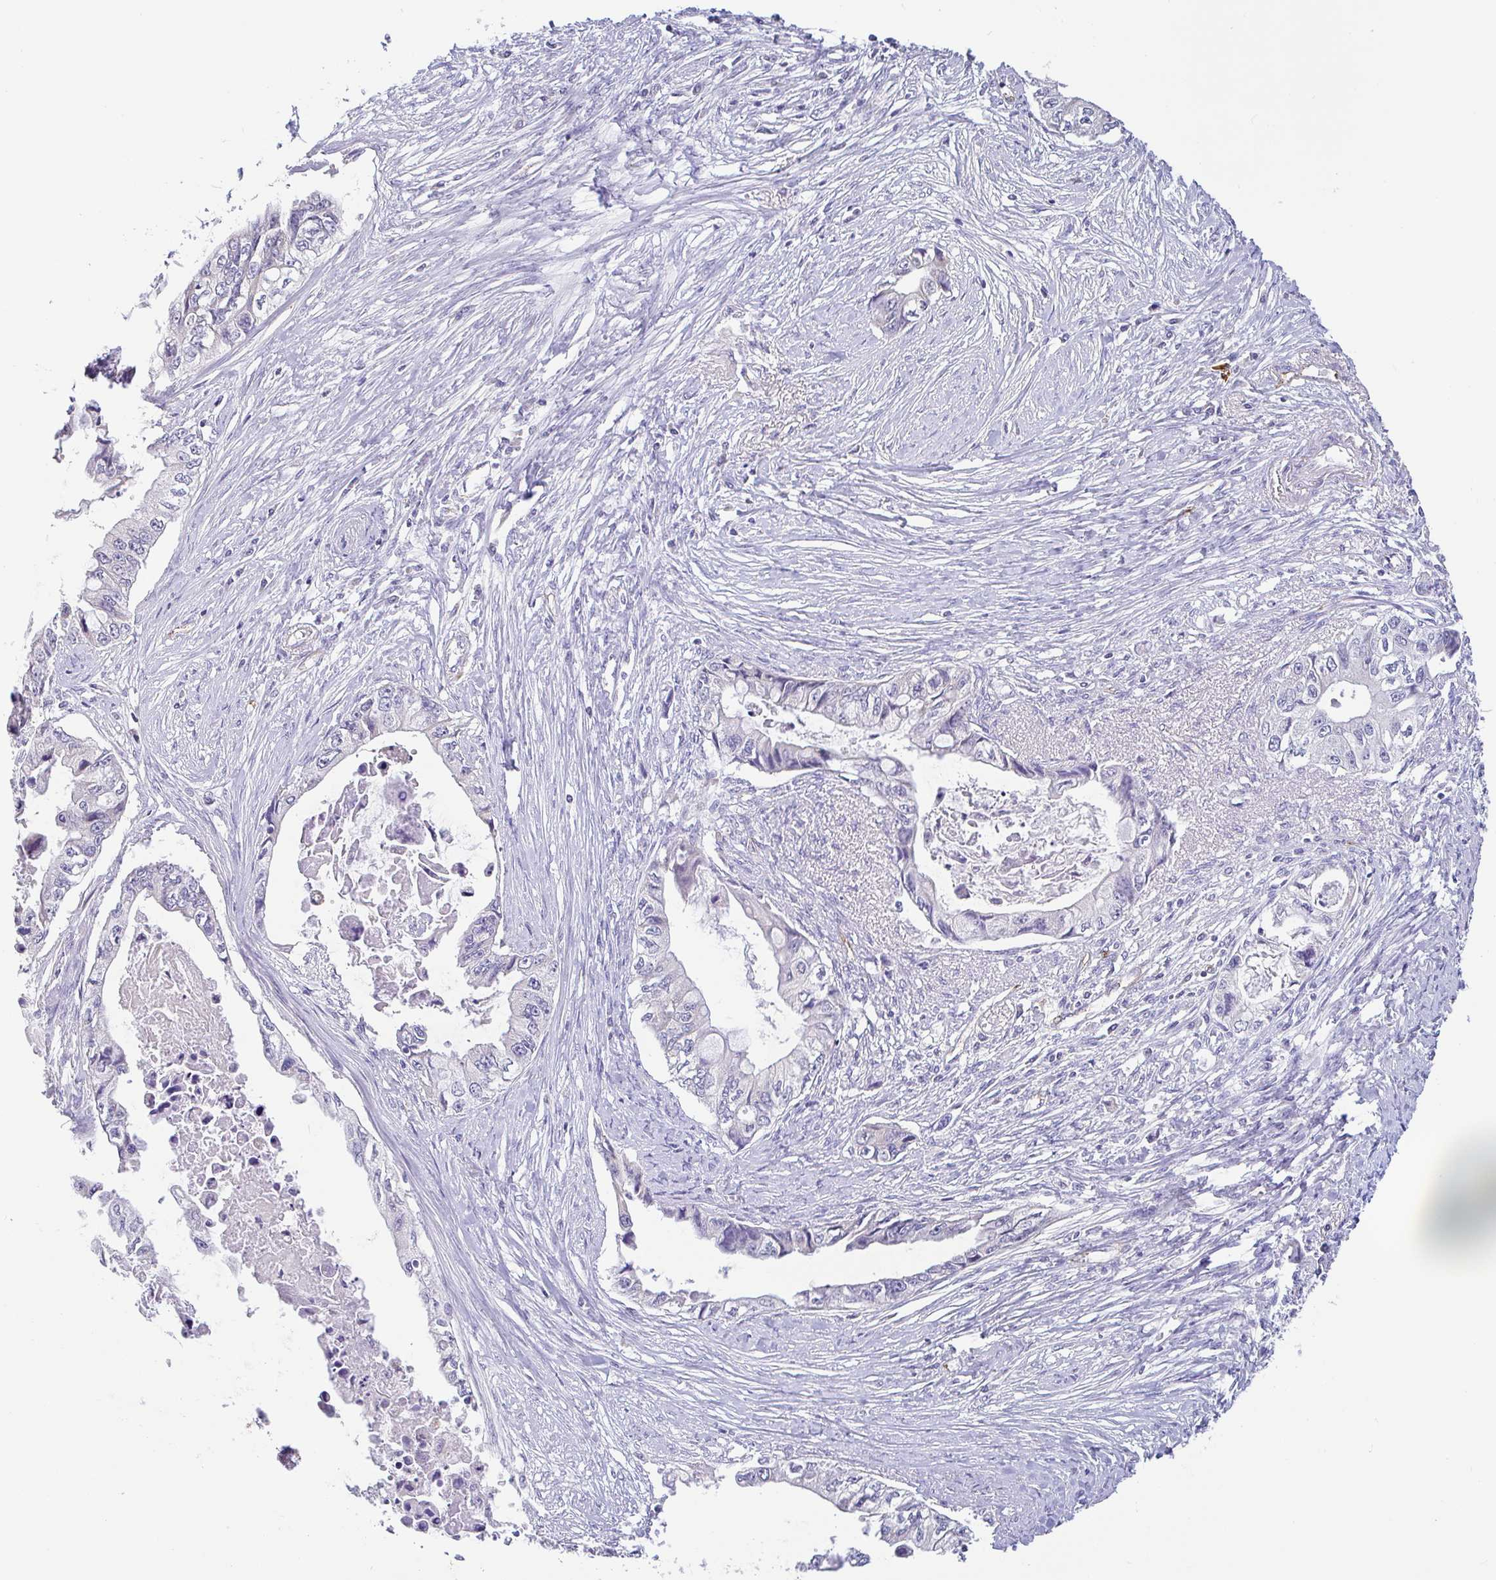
{"staining": {"intensity": "negative", "quantity": "none", "location": "none"}, "tissue": "pancreatic cancer", "cell_type": "Tumor cells", "image_type": "cancer", "snomed": [{"axis": "morphology", "description": "Adenocarcinoma, NOS"}, {"axis": "topography", "description": "Pancreas"}], "caption": "Adenocarcinoma (pancreatic) was stained to show a protein in brown. There is no significant expression in tumor cells.", "gene": "PLCD4", "patient": {"sex": "male", "age": 66}}